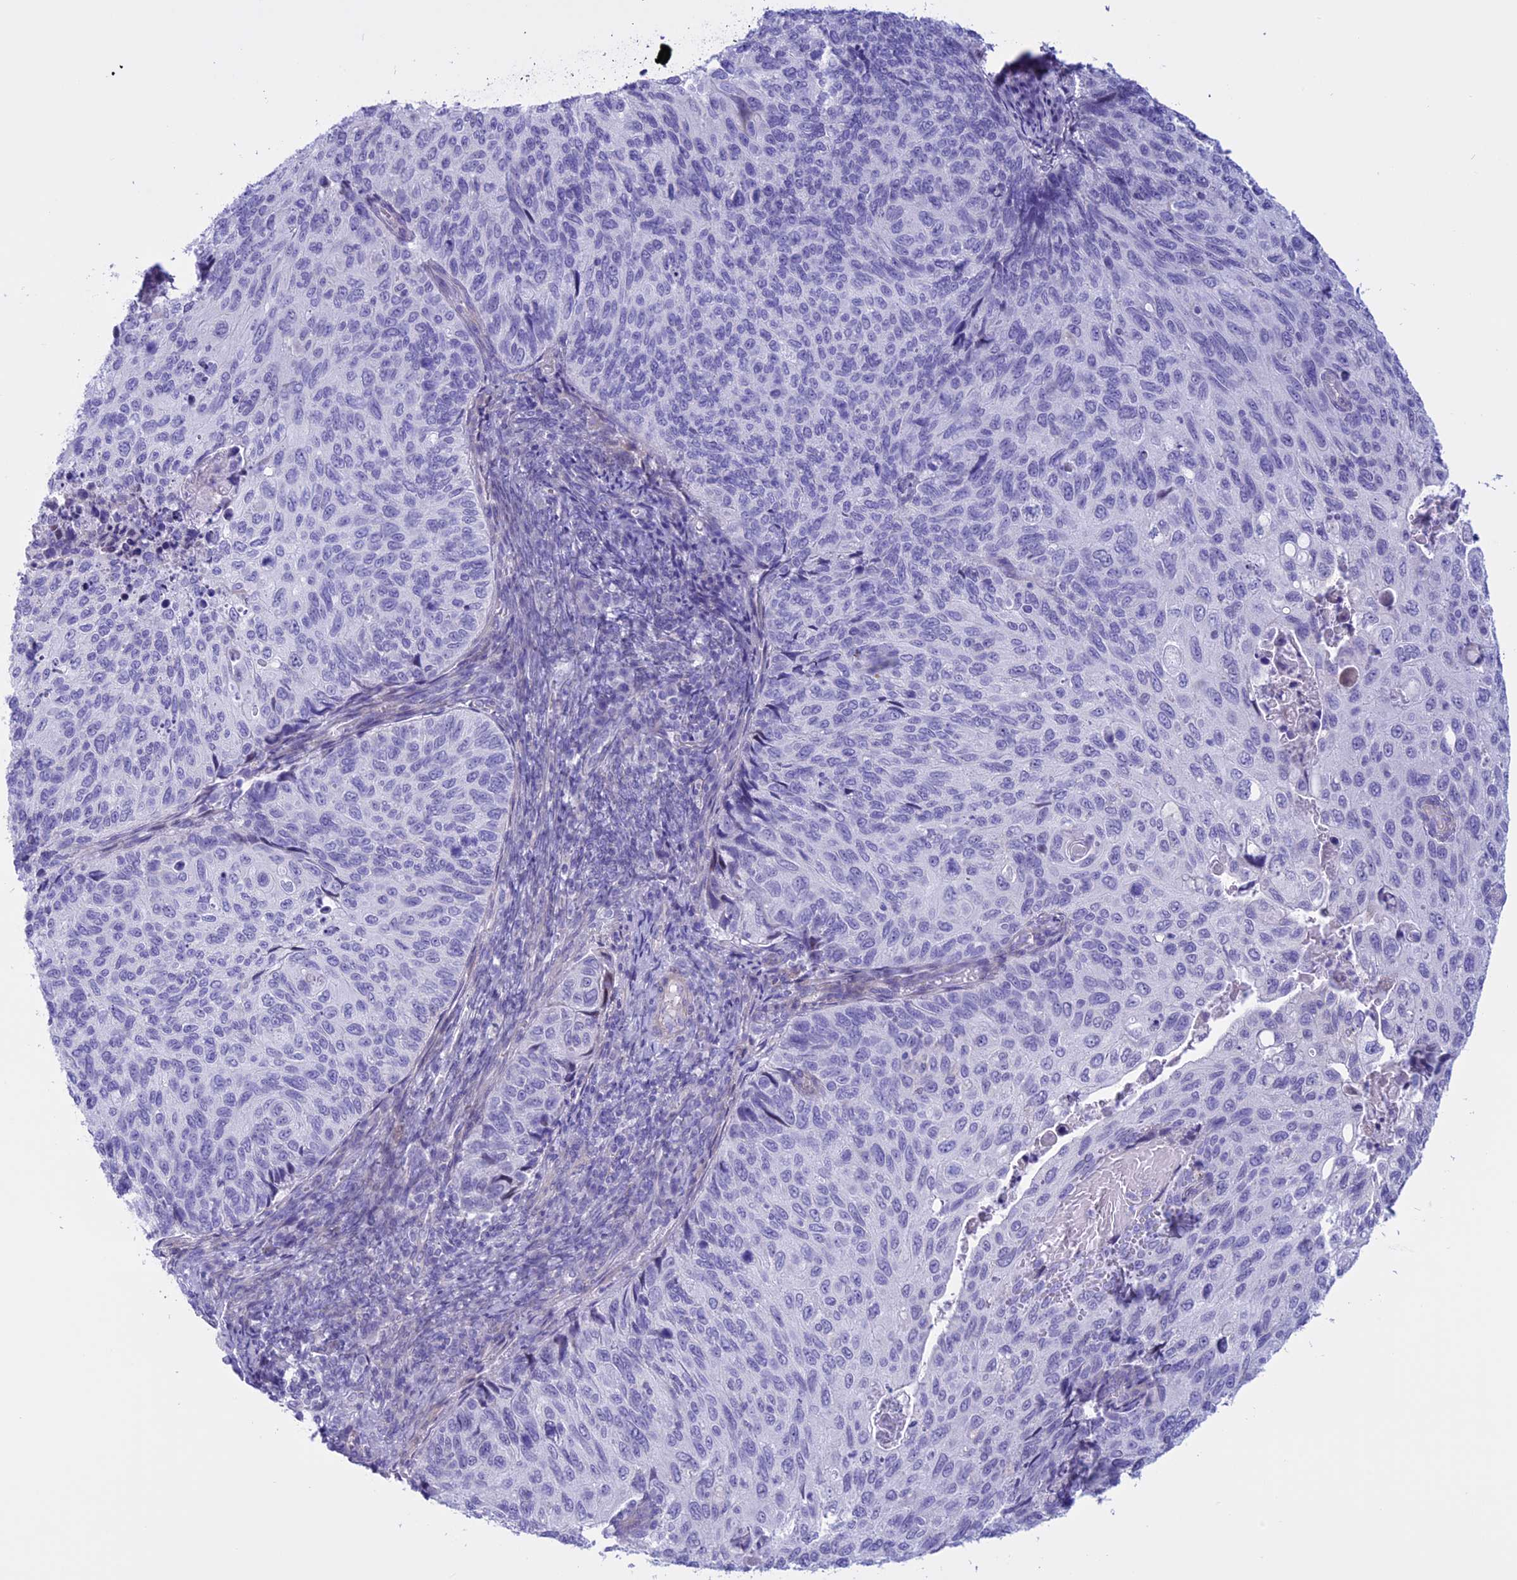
{"staining": {"intensity": "negative", "quantity": "none", "location": "none"}, "tissue": "cervical cancer", "cell_type": "Tumor cells", "image_type": "cancer", "snomed": [{"axis": "morphology", "description": "Squamous cell carcinoma, NOS"}, {"axis": "topography", "description": "Cervix"}], "caption": "Immunohistochemical staining of cervical cancer demonstrates no significant positivity in tumor cells. (DAB (3,3'-diaminobenzidine) immunohistochemistry visualized using brightfield microscopy, high magnification).", "gene": "SPHKAP", "patient": {"sex": "female", "age": 70}}